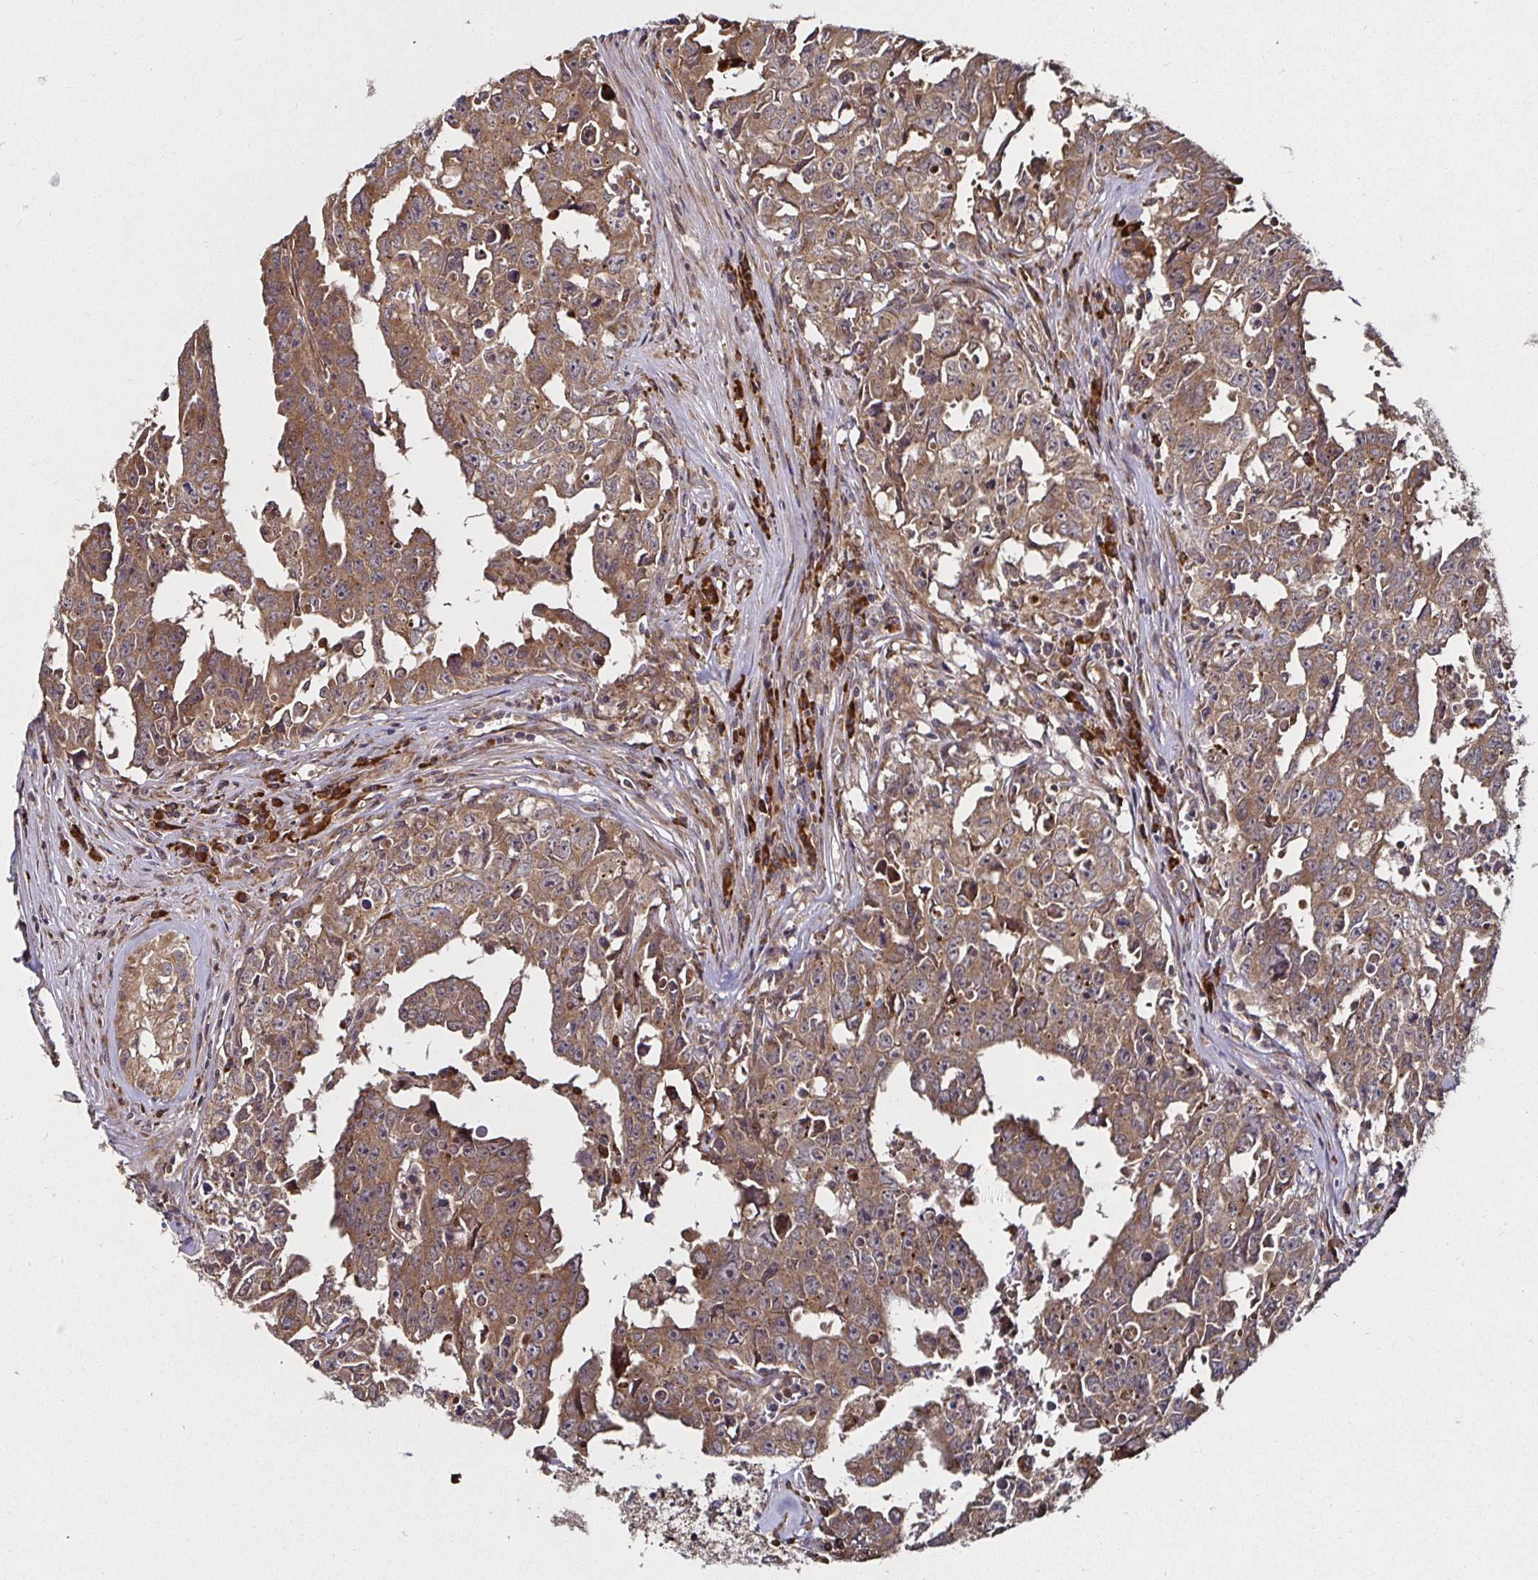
{"staining": {"intensity": "moderate", "quantity": ">75%", "location": "cytoplasmic/membranous"}, "tissue": "testis cancer", "cell_type": "Tumor cells", "image_type": "cancer", "snomed": [{"axis": "morphology", "description": "Carcinoma, Embryonal, NOS"}, {"axis": "topography", "description": "Testis"}], "caption": "This is a photomicrograph of IHC staining of embryonal carcinoma (testis), which shows moderate expression in the cytoplasmic/membranous of tumor cells.", "gene": "MLST8", "patient": {"sex": "male", "age": 22}}